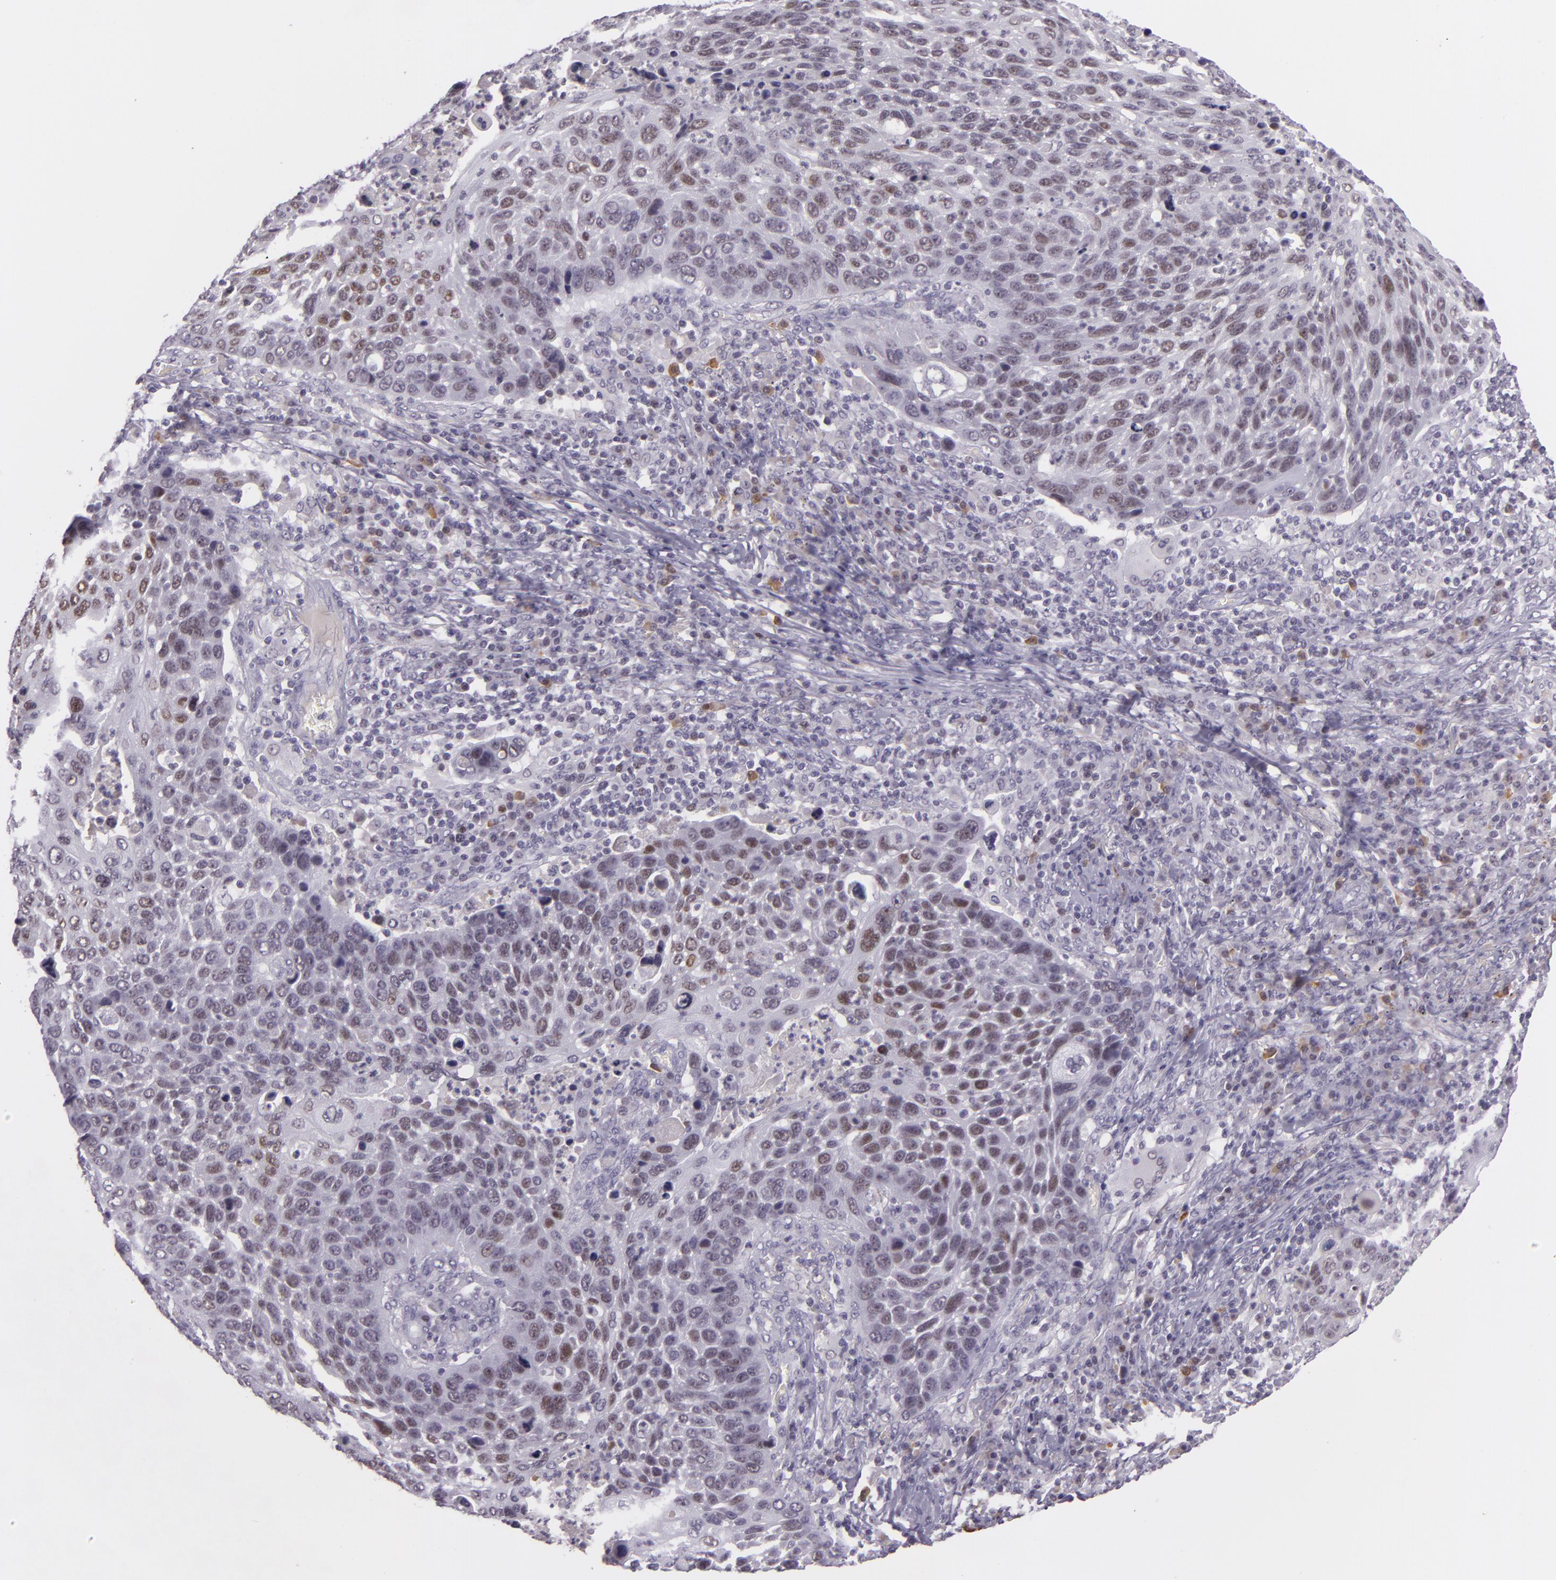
{"staining": {"intensity": "weak", "quantity": "<25%", "location": "nuclear"}, "tissue": "lung cancer", "cell_type": "Tumor cells", "image_type": "cancer", "snomed": [{"axis": "morphology", "description": "Squamous cell carcinoma, NOS"}, {"axis": "topography", "description": "Lung"}], "caption": "Micrograph shows no protein staining in tumor cells of lung cancer tissue. (DAB (3,3'-diaminobenzidine) IHC, high magnification).", "gene": "CHEK2", "patient": {"sex": "male", "age": 68}}